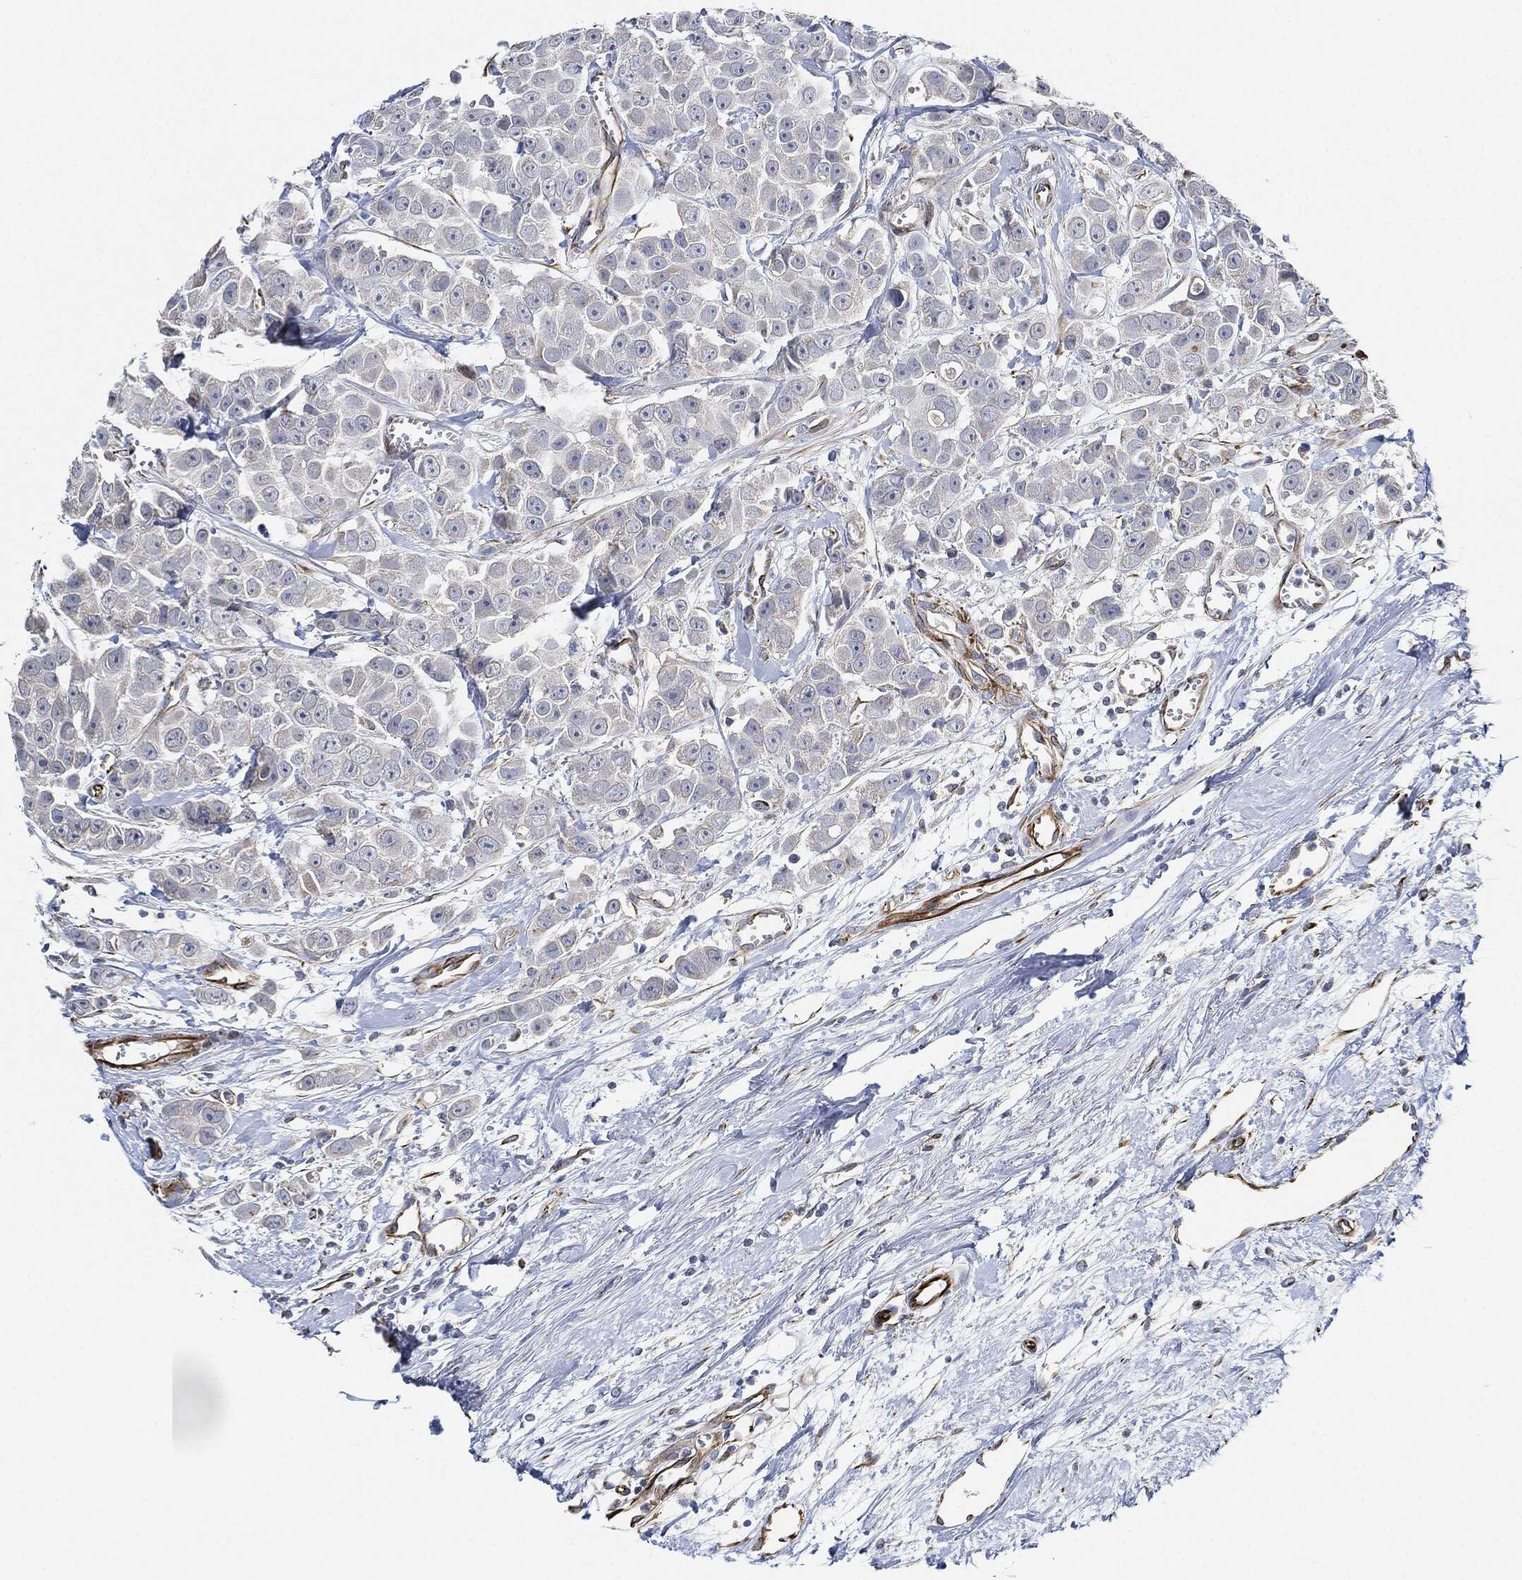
{"staining": {"intensity": "negative", "quantity": "none", "location": "none"}, "tissue": "breast cancer", "cell_type": "Tumor cells", "image_type": "cancer", "snomed": [{"axis": "morphology", "description": "Duct carcinoma"}, {"axis": "topography", "description": "Breast"}], "caption": "Tumor cells show no significant expression in breast intraductal carcinoma.", "gene": "THSD1", "patient": {"sex": "female", "age": 35}}